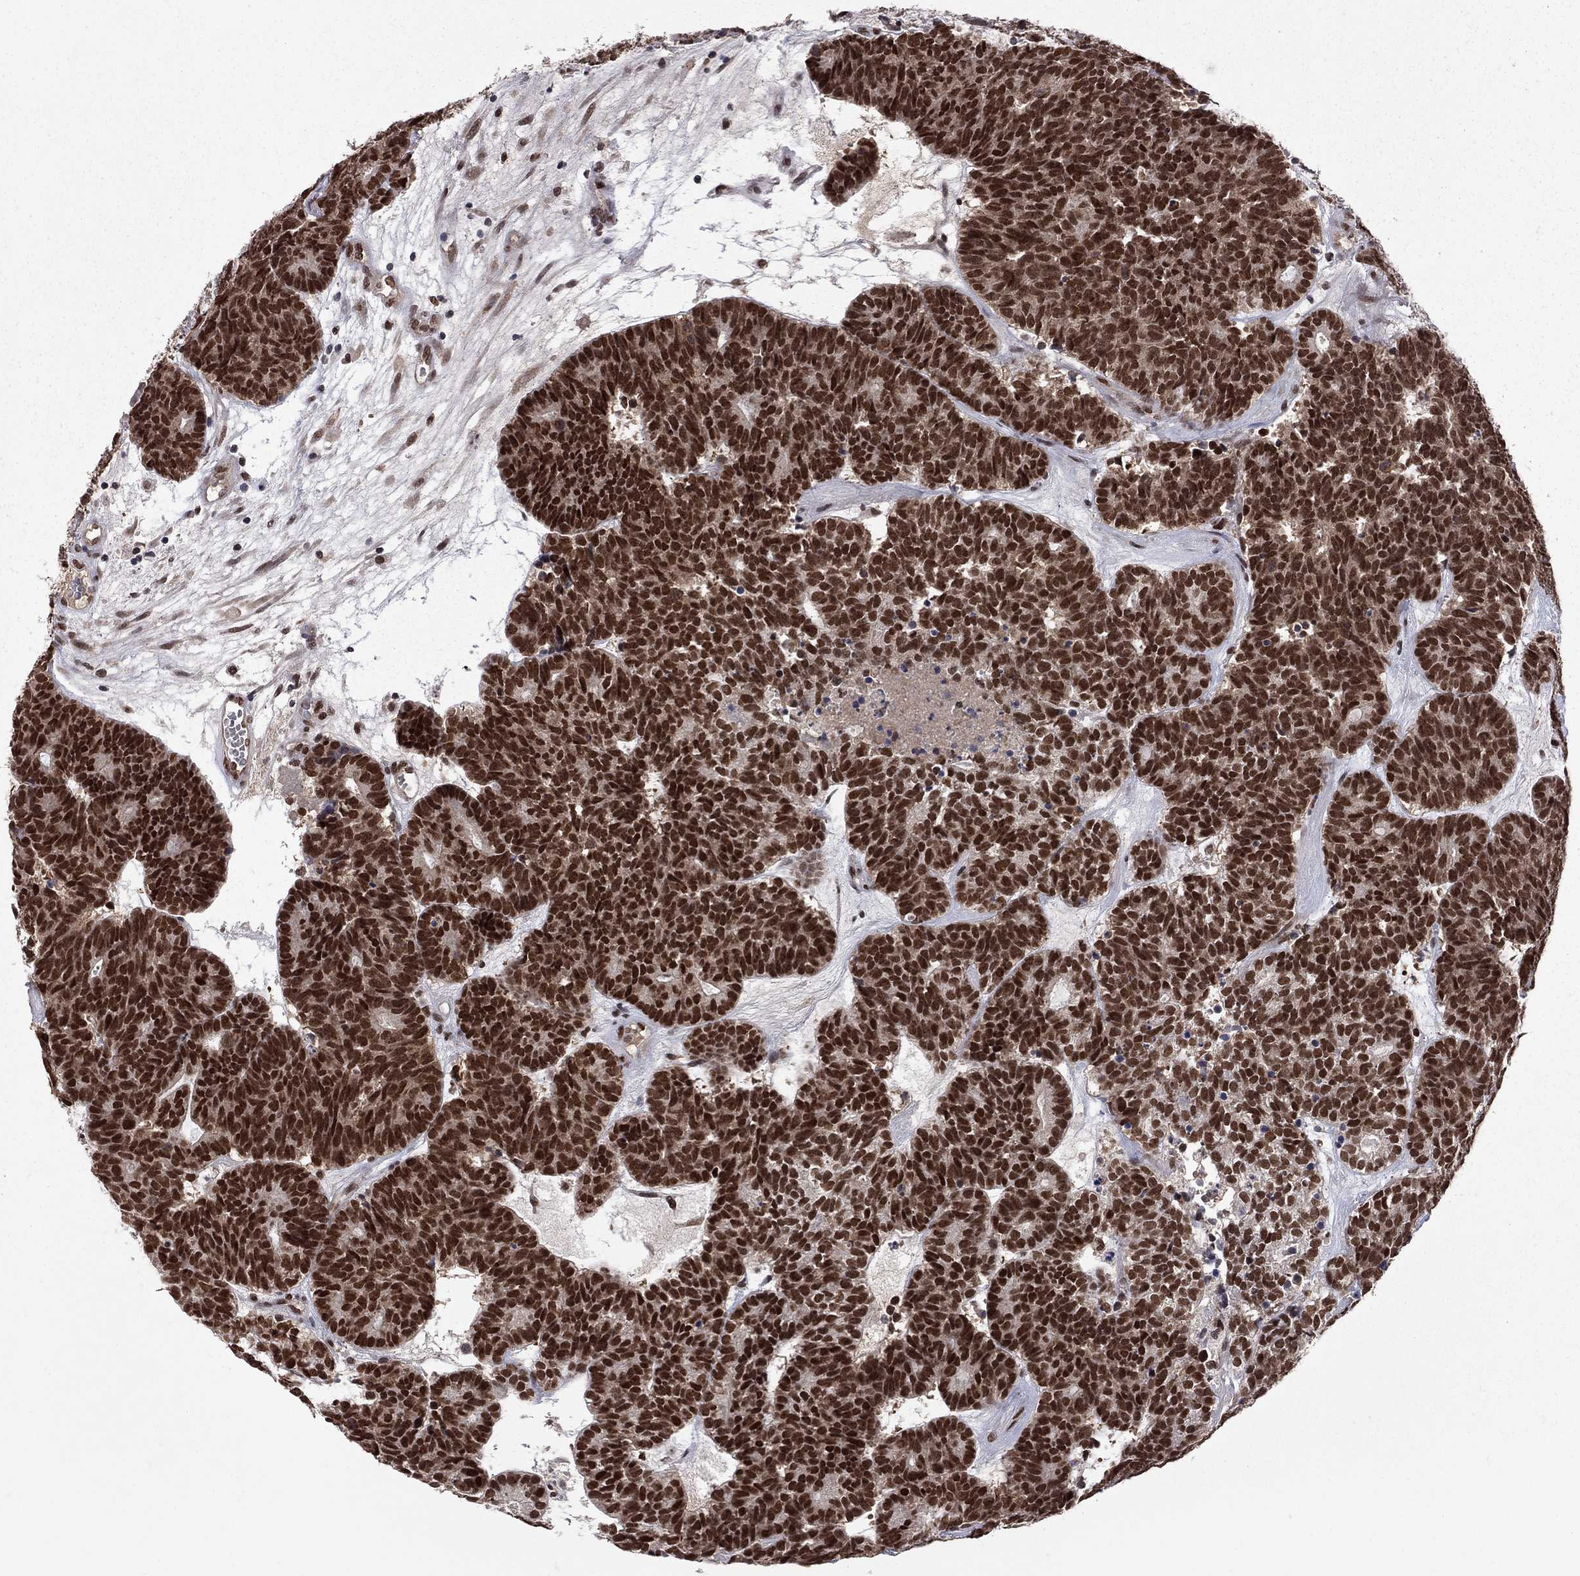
{"staining": {"intensity": "strong", "quantity": ">75%", "location": "nuclear"}, "tissue": "head and neck cancer", "cell_type": "Tumor cells", "image_type": "cancer", "snomed": [{"axis": "morphology", "description": "Adenocarcinoma, NOS"}, {"axis": "topography", "description": "Head-Neck"}], "caption": "The micrograph demonstrates a brown stain indicating the presence of a protein in the nuclear of tumor cells in head and neck cancer (adenocarcinoma).", "gene": "SAP30L", "patient": {"sex": "female", "age": 81}}